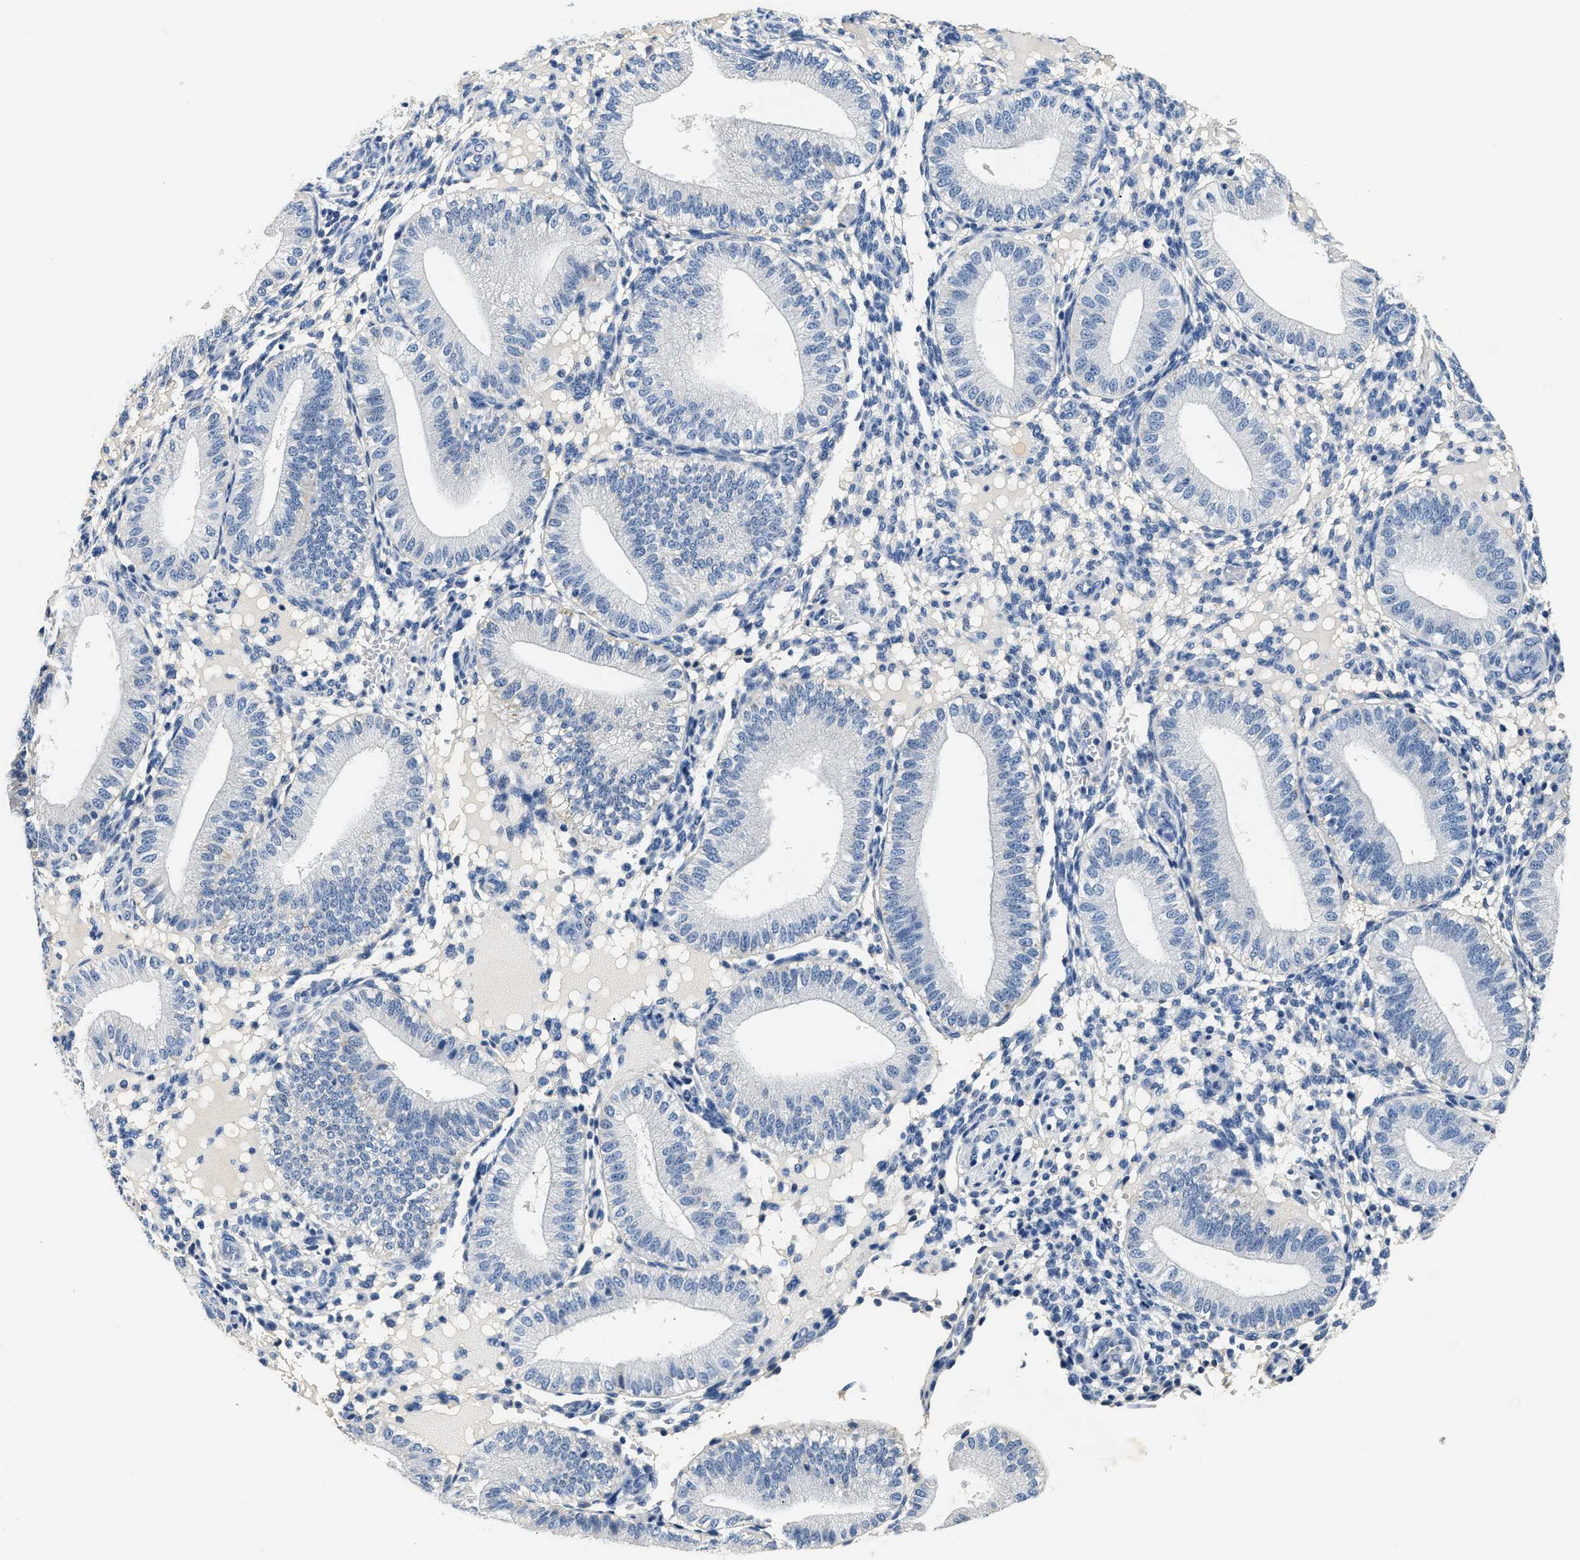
{"staining": {"intensity": "negative", "quantity": "none", "location": "none"}, "tissue": "endometrium", "cell_type": "Cells in endometrial stroma", "image_type": "normal", "snomed": [{"axis": "morphology", "description": "Normal tissue, NOS"}, {"axis": "topography", "description": "Endometrium"}], "caption": "The IHC micrograph has no significant staining in cells in endometrial stroma of endometrium. The staining was performed using DAB (3,3'-diaminobenzidine) to visualize the protein expression in brown, while the nuclei were stained in blue with hematoxylin (Magnification: 20x).", "gene": "PCK2", "patient": {"sex": "female", "age": 39}}